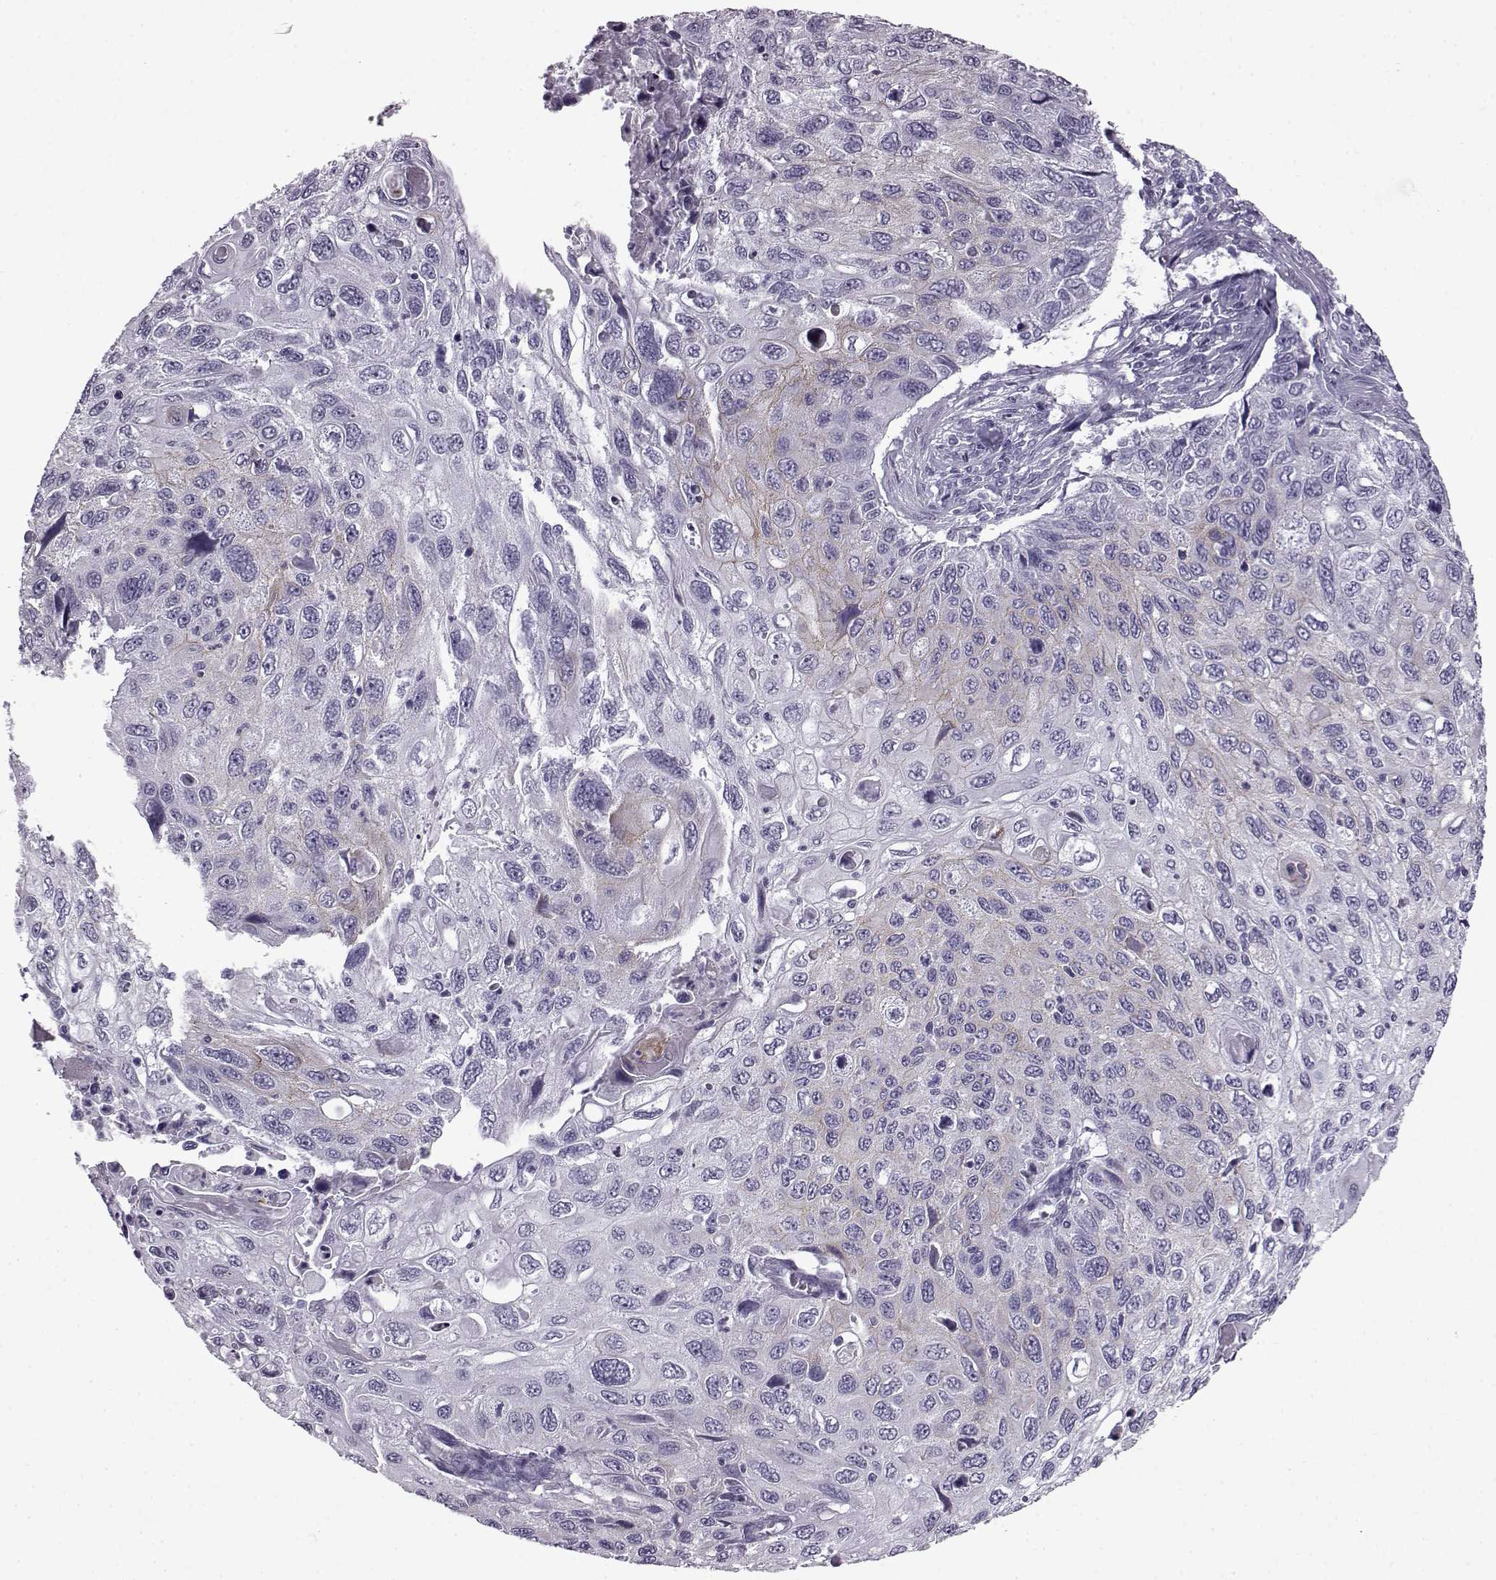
{"staining": {"intensity": "negative", "quantity": "none", "location": "none"}, "tissue": "cervical cancer", "cell_type": "Tumor cells", "image_type": "cancer", "snomed": [{"axis": "morphology", "description": "Squamous cell carcinoma, NOS"}, {"axis": "topography", "description": "Cervix"}], "caption": "DAB immunohistochemical staining of human cervical squamous cell carcinoma reveals no significant expression in tumor cells. (Stains: DAB IHC with hematoxylin counter stain, Microscopy: brightfield microscopy at high magnification).", "gene": "SLC28A2", "patient": {"sex": "female", "age": 70}}